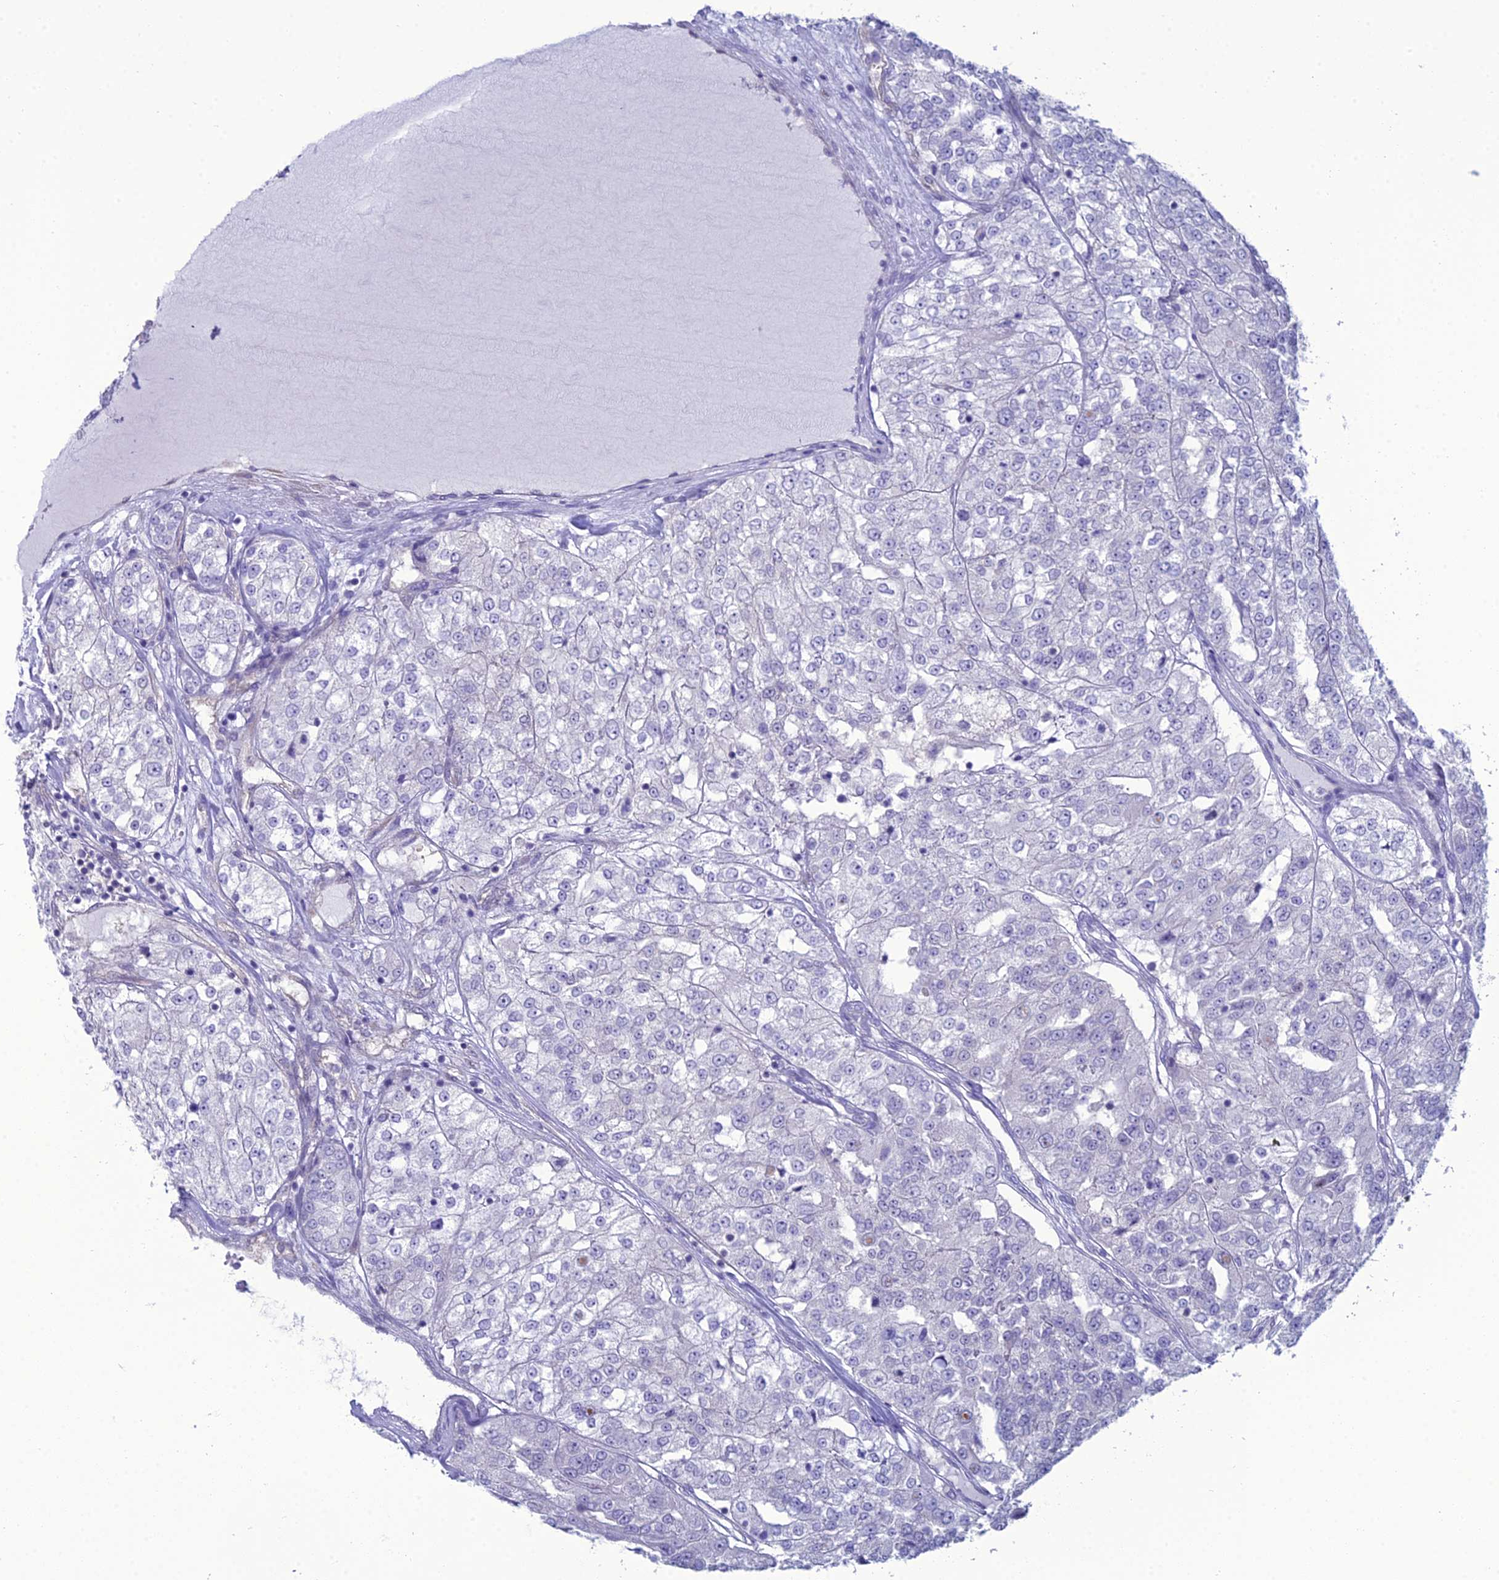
{"staining": {"intensity": "negative", "quantity": "none", "location": "none"}, "tissue": "renal cancer", "cell_type": "Tumor cells", "image_type": "cancer", "snomed": [{"axis": "morphology", "description": "Adenocarcinoma, NOS"}, {"axis": "topography", "description": "Kidney"}], "caption": "Immunohistochemistry of human renal cancer exhibits no staining in tumor cells.", "gene": "GNPNAT1", "patient": {"sex": "female", "age": 63}}